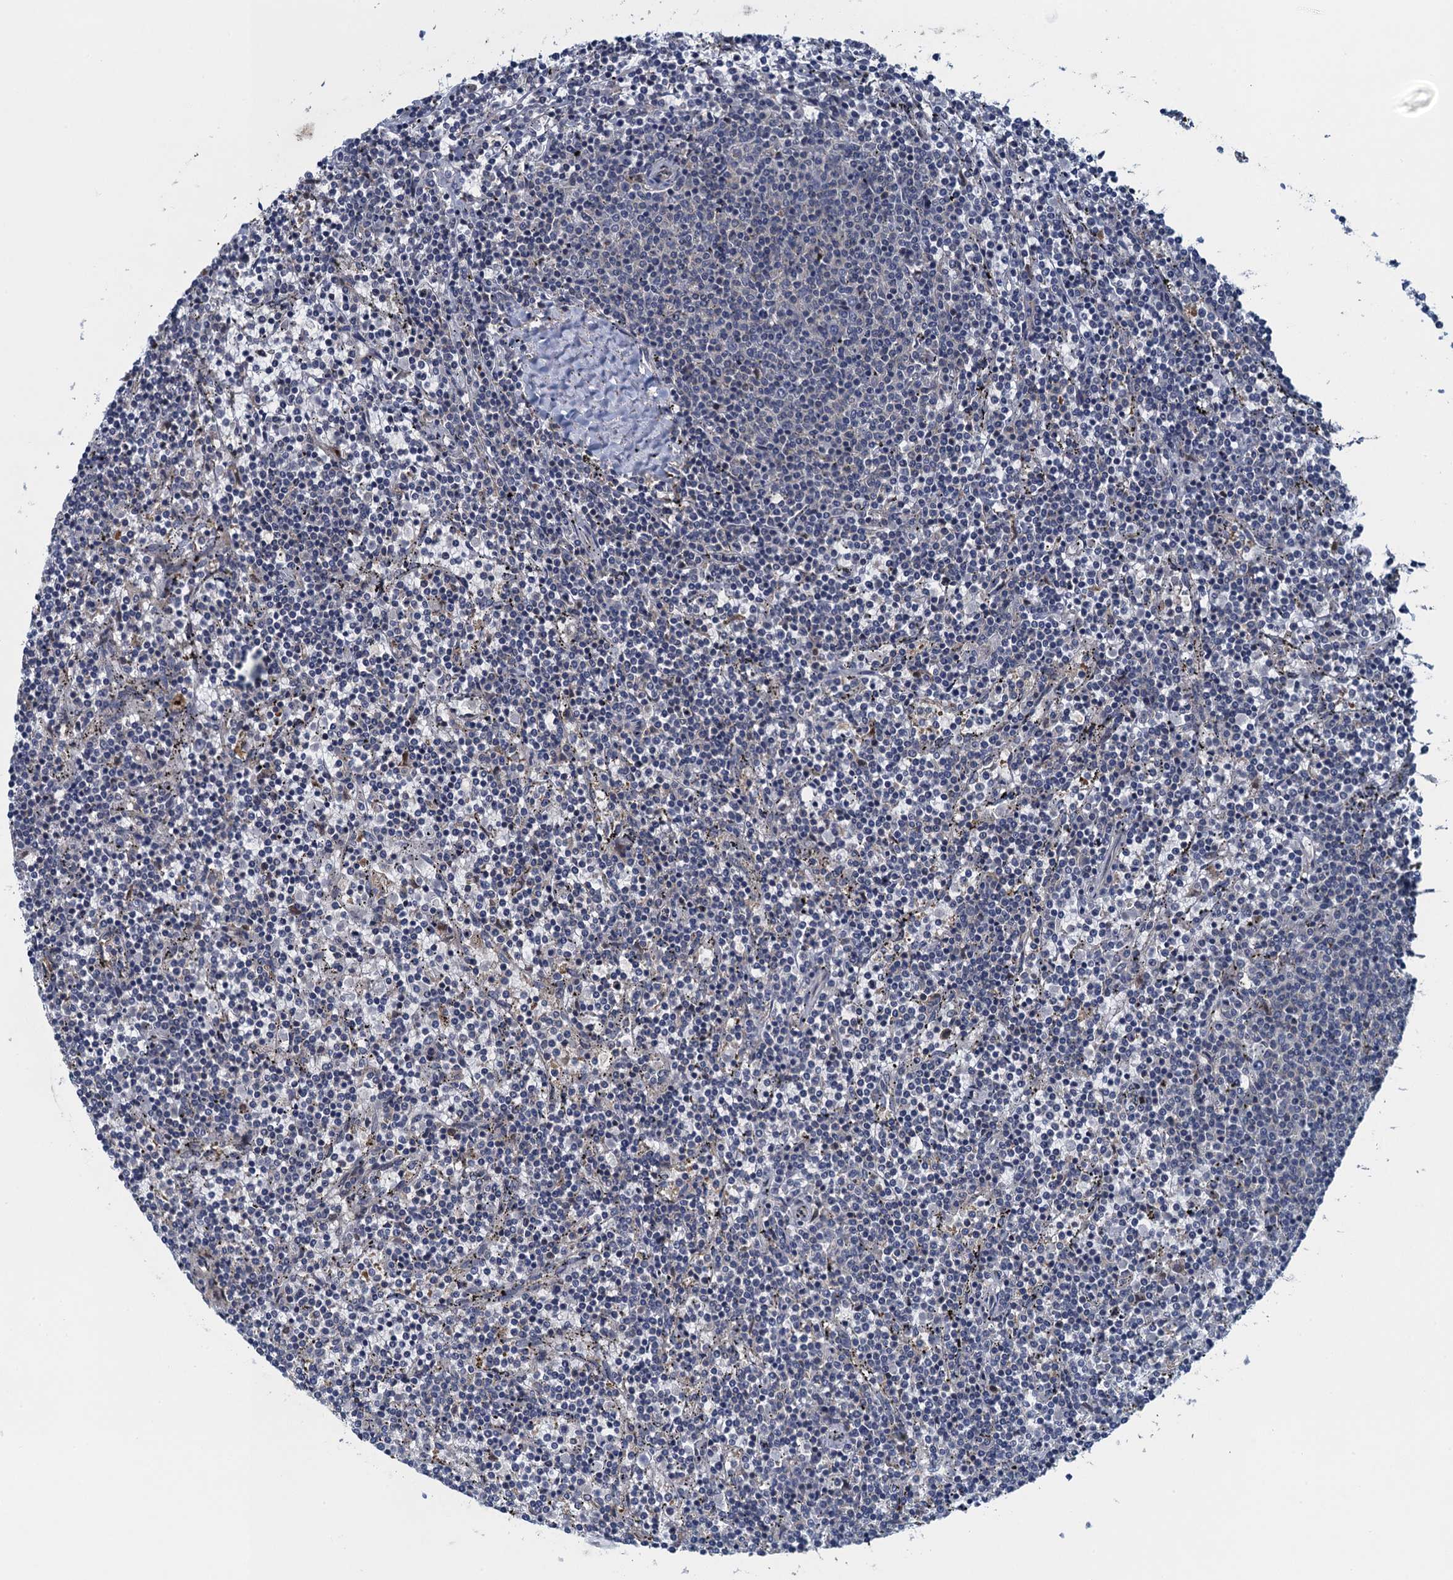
{"staining": {"intensity": "negative", "quantity": "none", "location": "none"}, "tissue": "lymphoma", "cell_type": "Tumor cells", "image_type": "cancer", "snomed": [{"axis": "morphology", "description": "Malignant lymphoma, non-Hodgkin's type, Low grade"}, {"axis": "topography", "description": "Spleen"}], "caption": "IHC micrograph of lymphoma stained for a protein (brown), which displays no expression in tumor cells.", "gene": "NCKAP1L", "patient": {"sex": "female", "age": 50}}